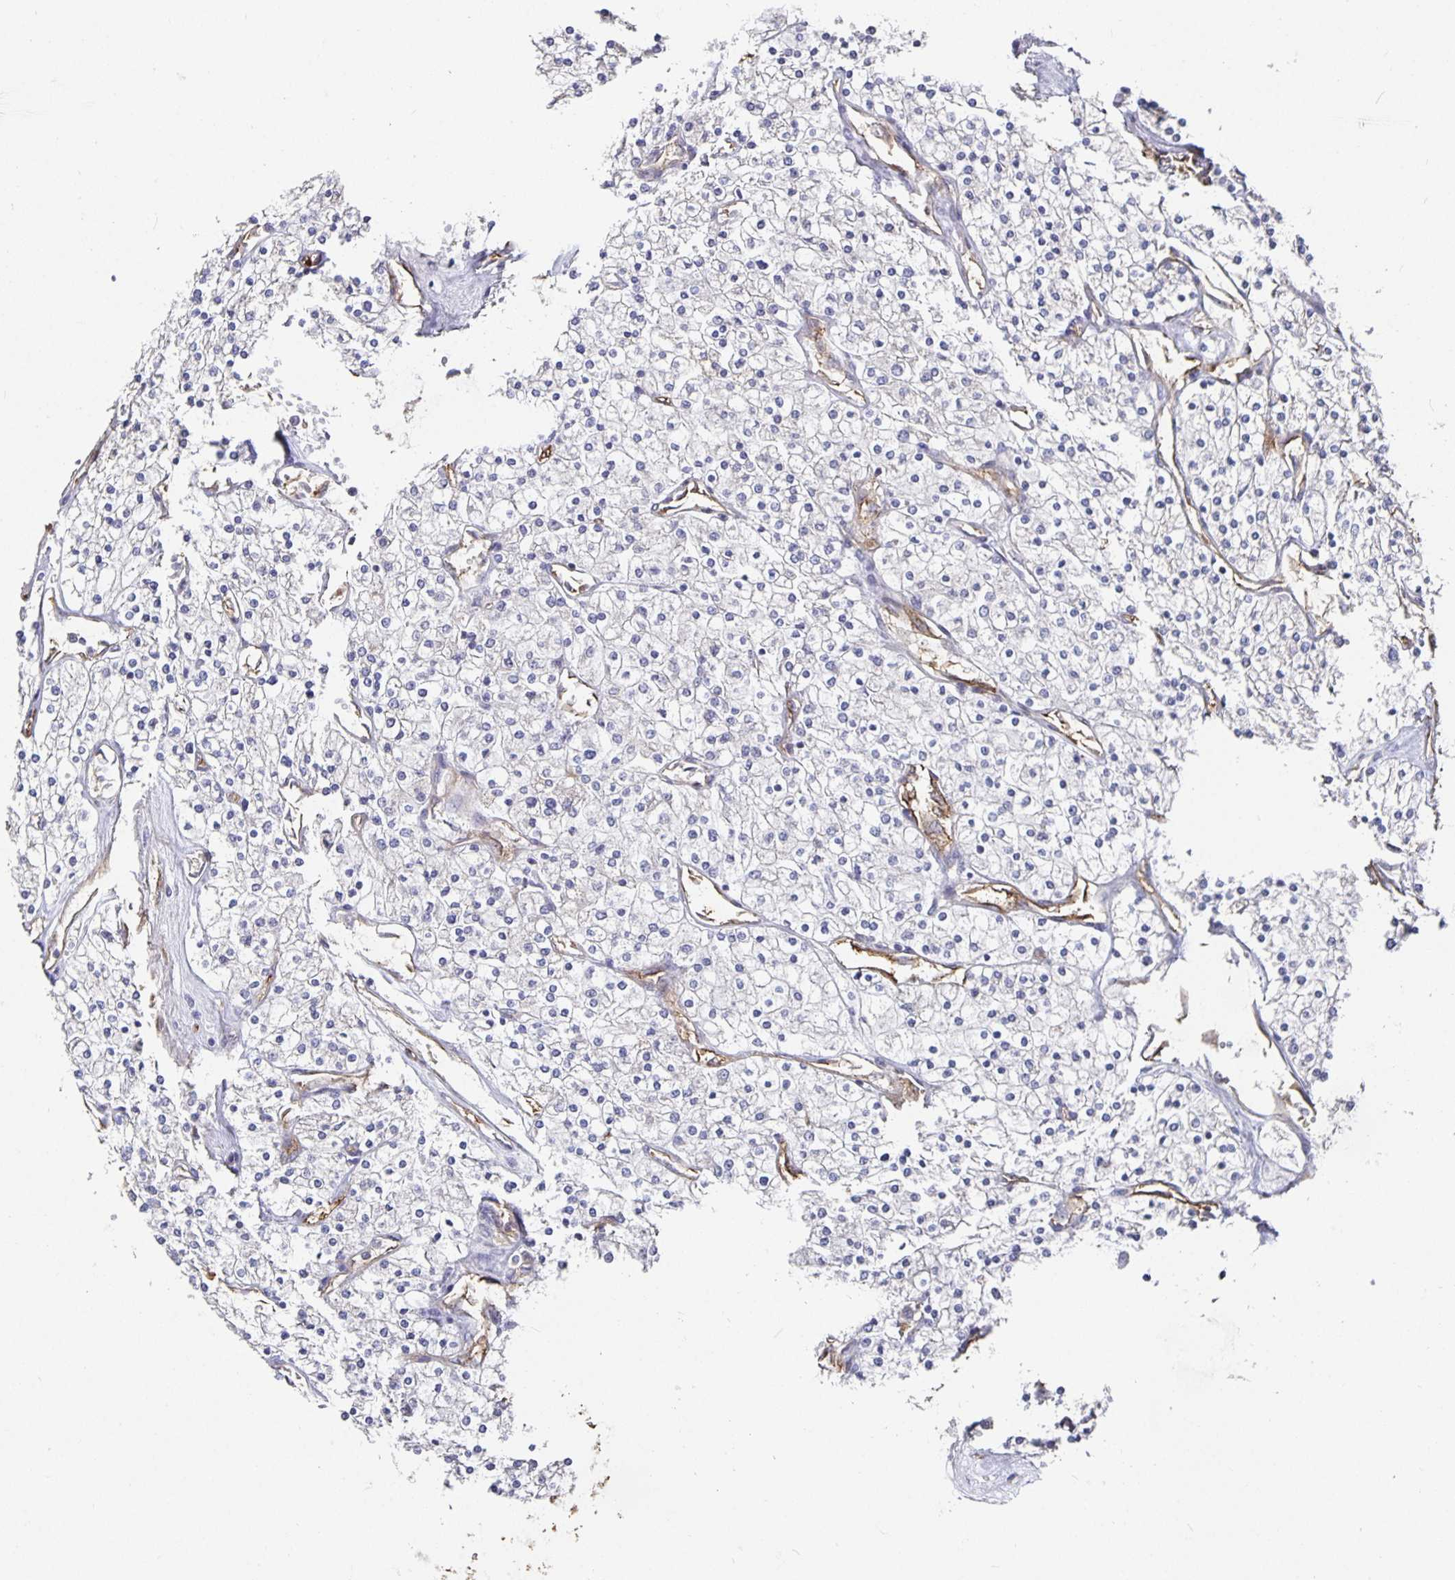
{"staining": {"intensity": "negative", "quantity": "none", "location": "none"}, "tissue": "renal cancer", "cell_type": "Tumor cells", "image_type": "cancer", "snomed": [{"axis": "morphology", "description": "Adenocarcinoma, NOS"}, {"axis": "topography", "description": "Kidney"}], "caption": "Renal cancer (adenocarcinoma) stained for a protein using IHC exhibits no positivity tumor cells.", "gene": "PODXL", "patient": {"sex": "male", "age": 80}}